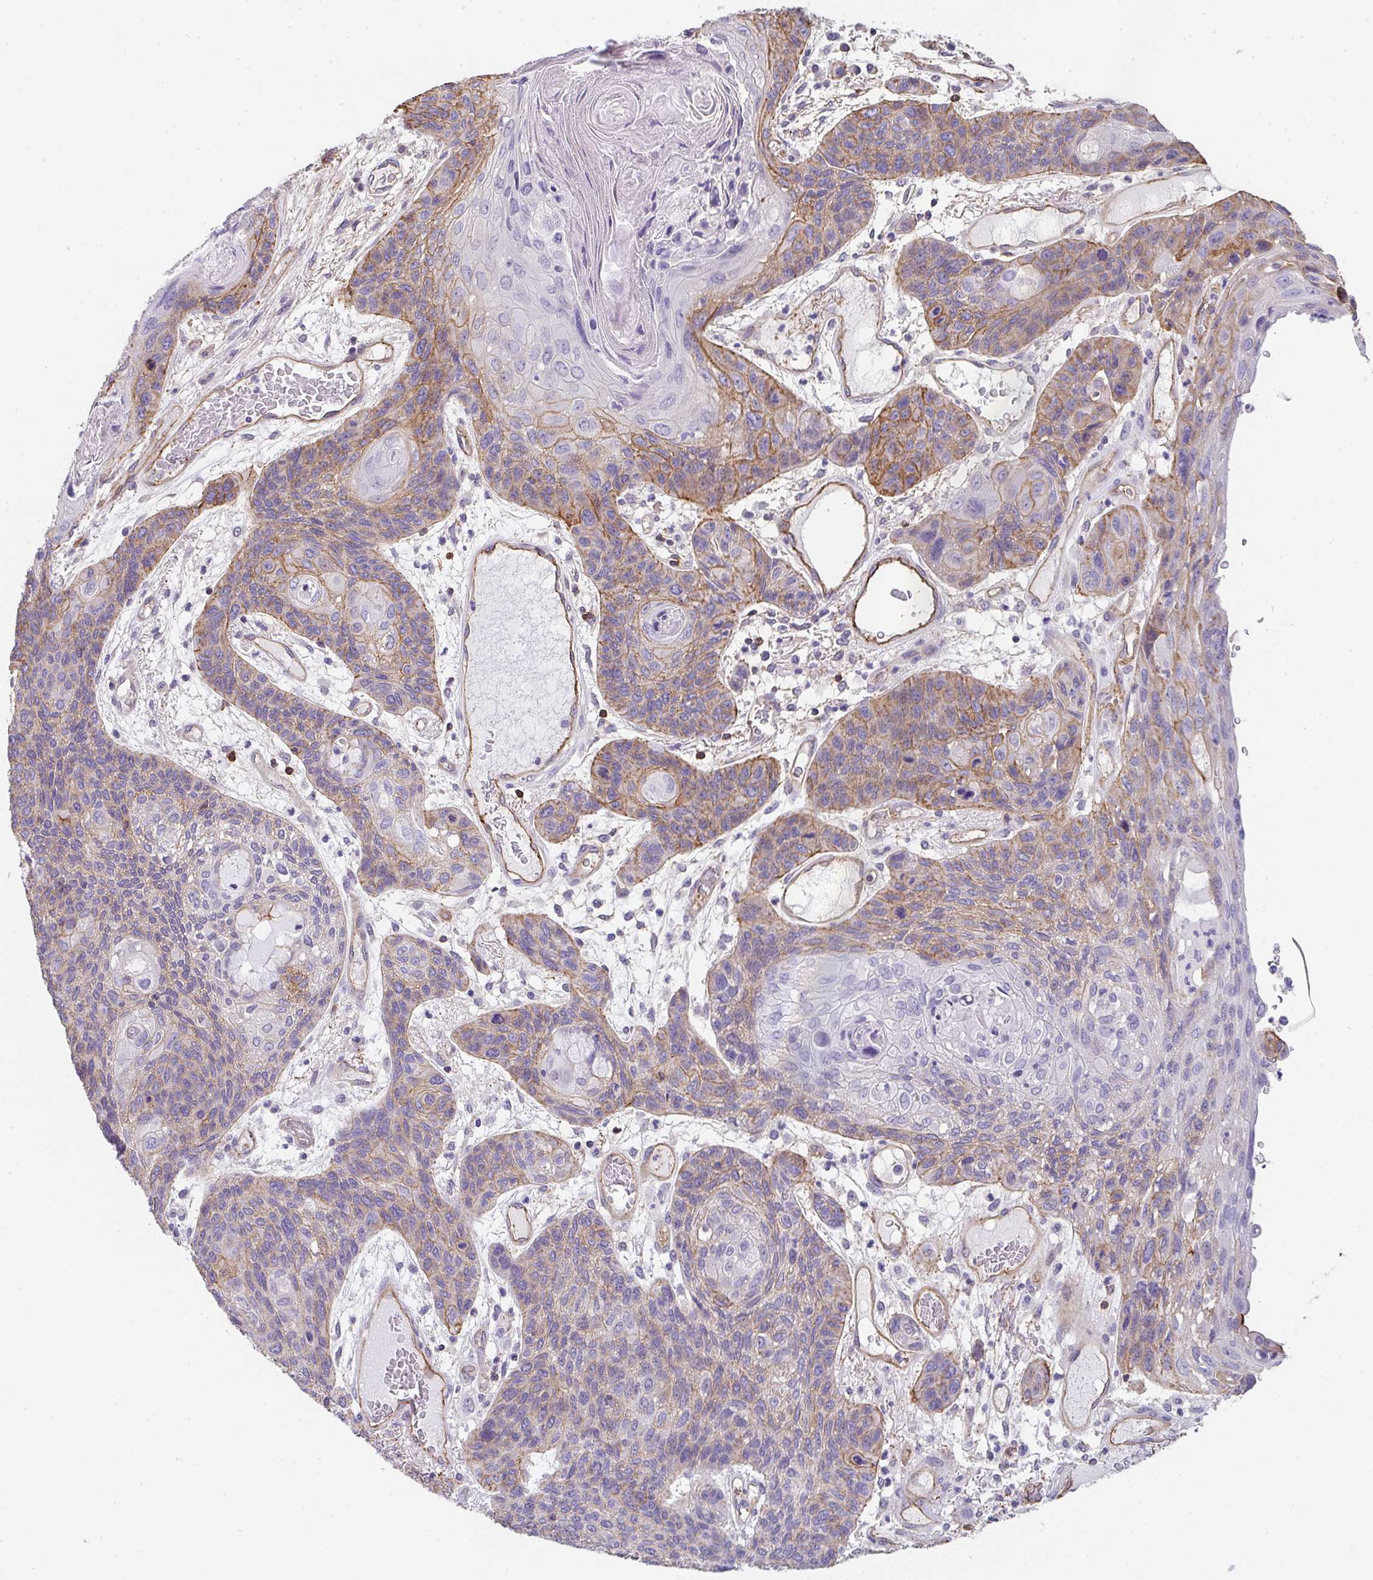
{"staining": {"intensity": "moderate", "quantity": "<25%", "location": "cytoplasmic/membranous"}, "tissue": "lung cancer", "cell_type": "Tumor cells", "image_type": "cancer", "snomed": [{"axis": "morphology", "description": "Squamous cell carcinoma, NOS"}, {"axis": "morphology", "description": "Squamous cell carcinoma, metastatic, NOS"}, {"axis": "topography", "description": "Lymph node"}, {"axis": "topography", "description": "Lung"}], "caption": "Immunohistochemical staining of human squamous cell carcinoma (lung) shows low levels of moderate cytoplasmic/membranous protein staining in about <25% of tumor cells. (Brightfield microscopy of DAB IHC at high magnification).", "gene": "DBN1", "patient": {"sex": "male", "age": 41}}